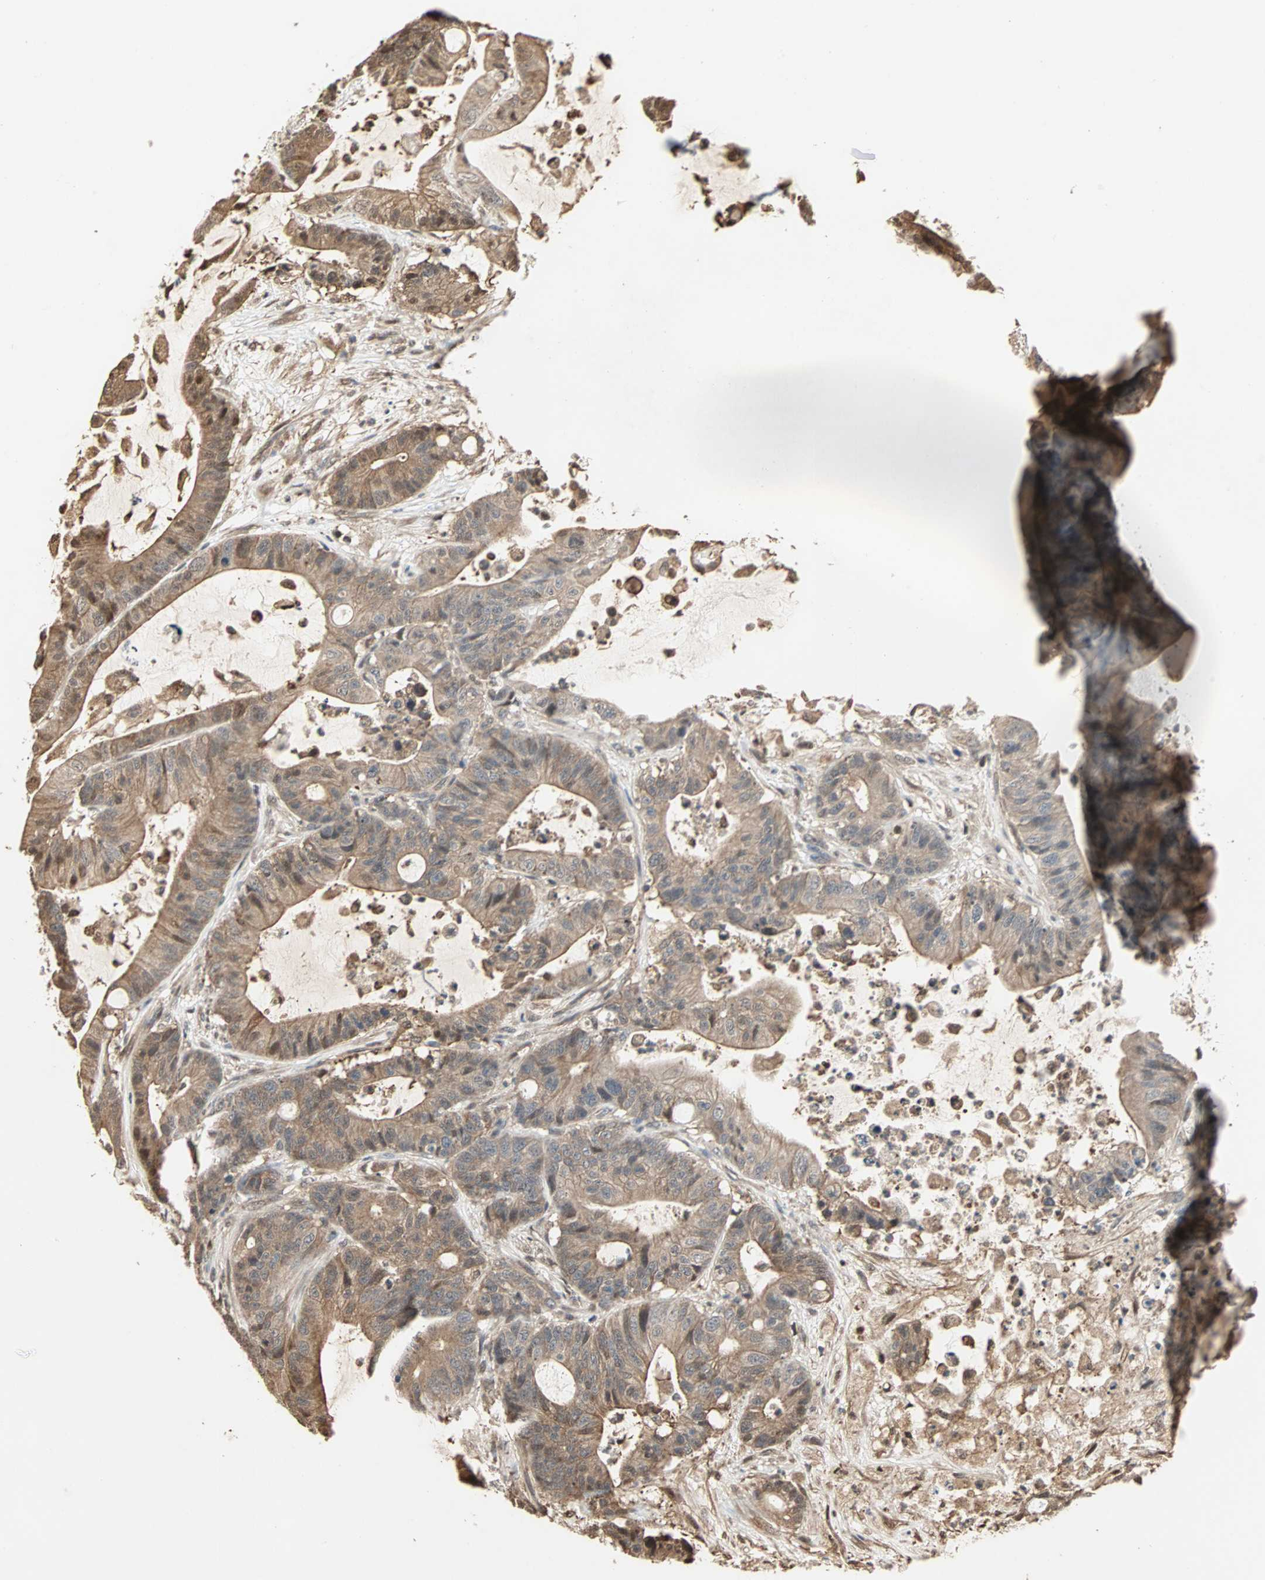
{"staining": {"intensity": "moderate", "quantity": ">75%", "location": "cytoplasmic/membranous"}, "tissue": "colorectal cancer", "cell_type": "Tumor cells", "image_type": "cancer", "snomed": [{"axis": "morphology", "description": "Adenocarcinoma, NOS"}, {"axis": "topography", "description": "Colon"}], "caption": "Immunohistochemical staining of colorectal cancer demonstrates medium levels of moderate cytoplasmic/membranous protein staining in approximately >75% of tumor cells.", "gene": "DRG2", "patient": {"sex": "female", "age": 84}}